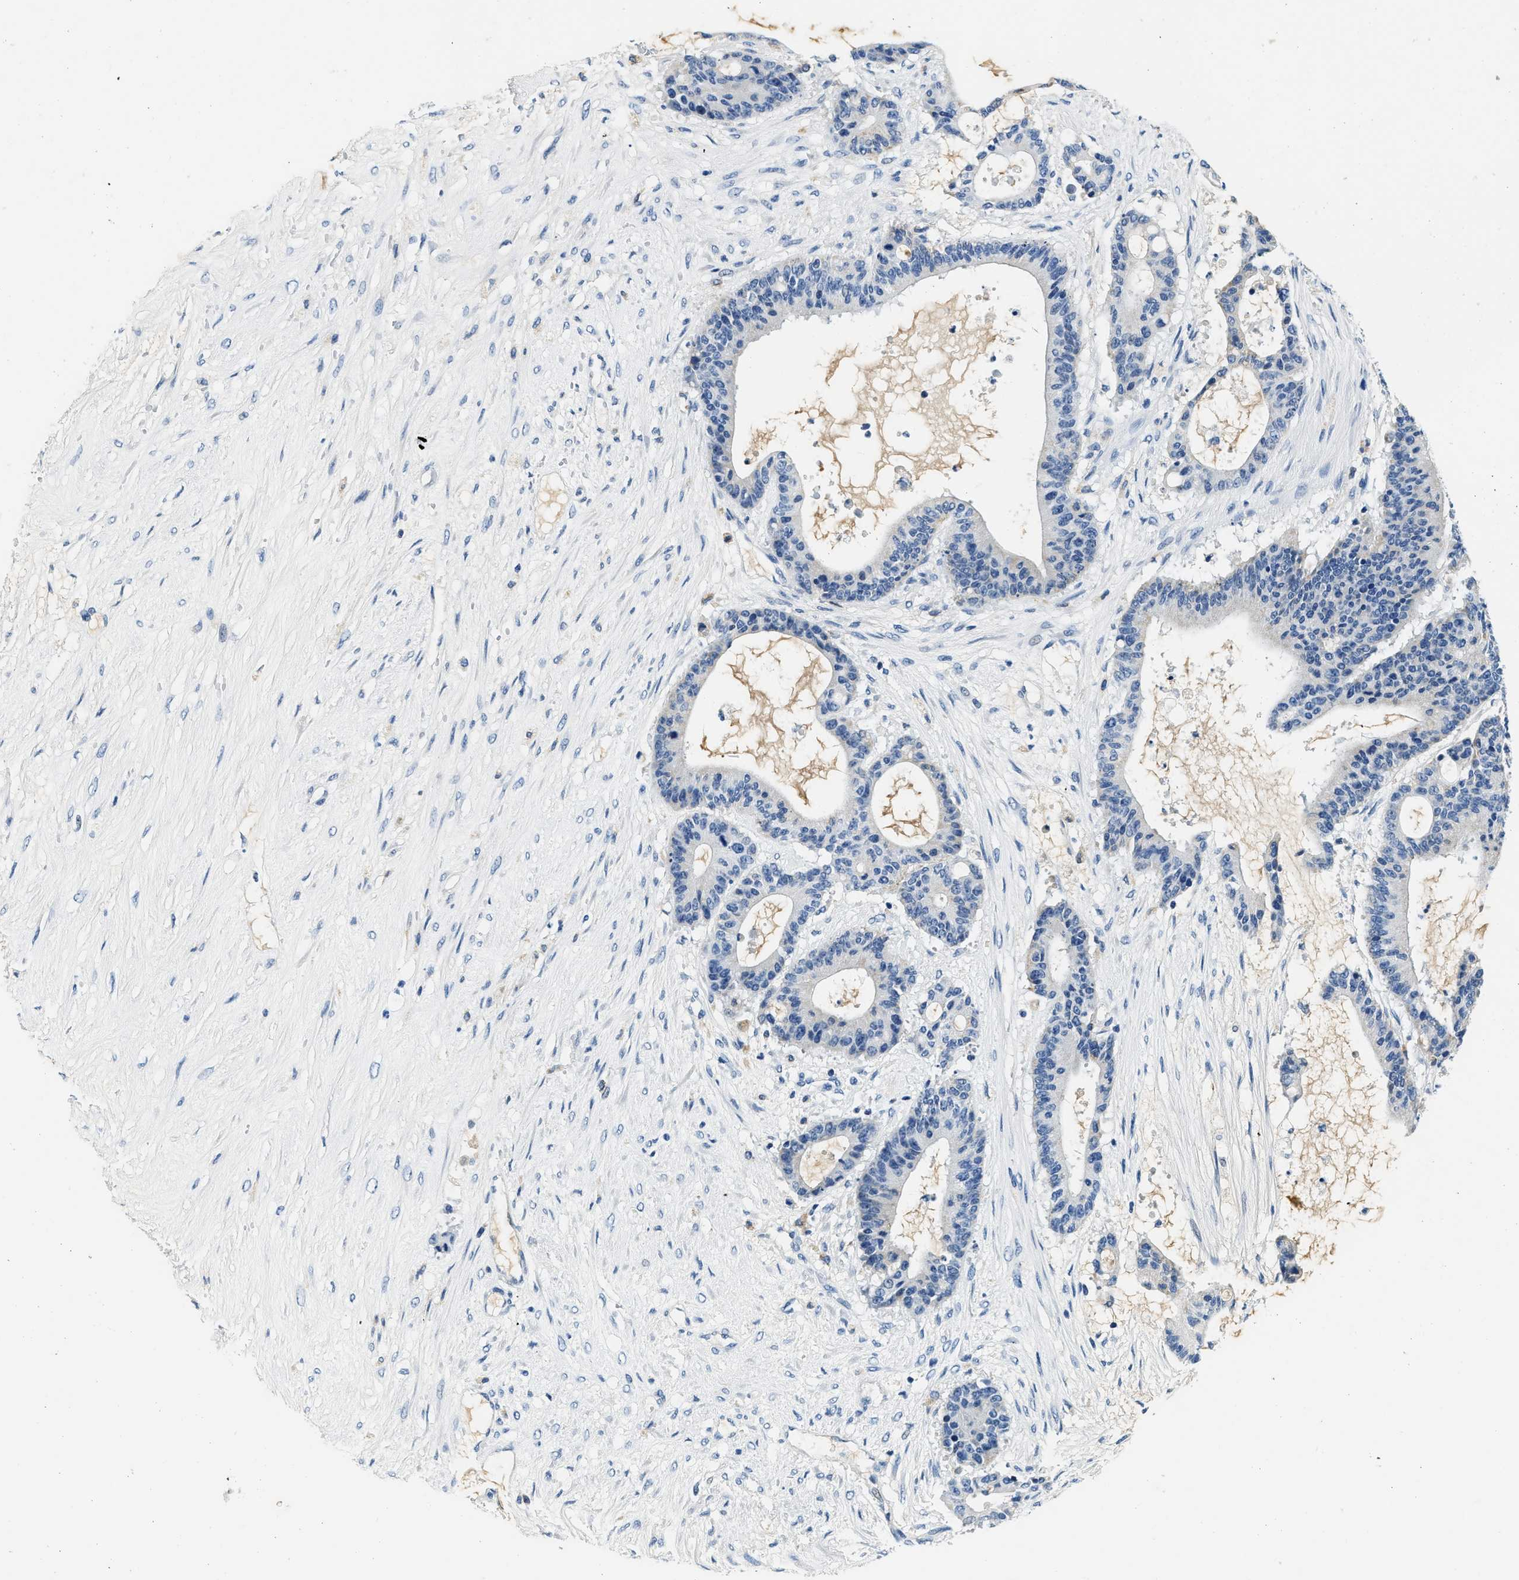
{"staining": {"intensity": "negative", "quantity": "none", "location": "none"}, "tissue": "liver cancer", "cell_type": "Tumor cells", "image_type": "cancer", "snomed": [{"axis": "morphology", "description": "Cholangiocarcinoma"}, {"axis": "topography", "description": "Liver"}], "caption": "The image reveals no significant positivity in tumor cells of liver cancer (cholangiocarcinoma).", "gene": "PCK2", "patient": {"sex": "female", "age": 73}}